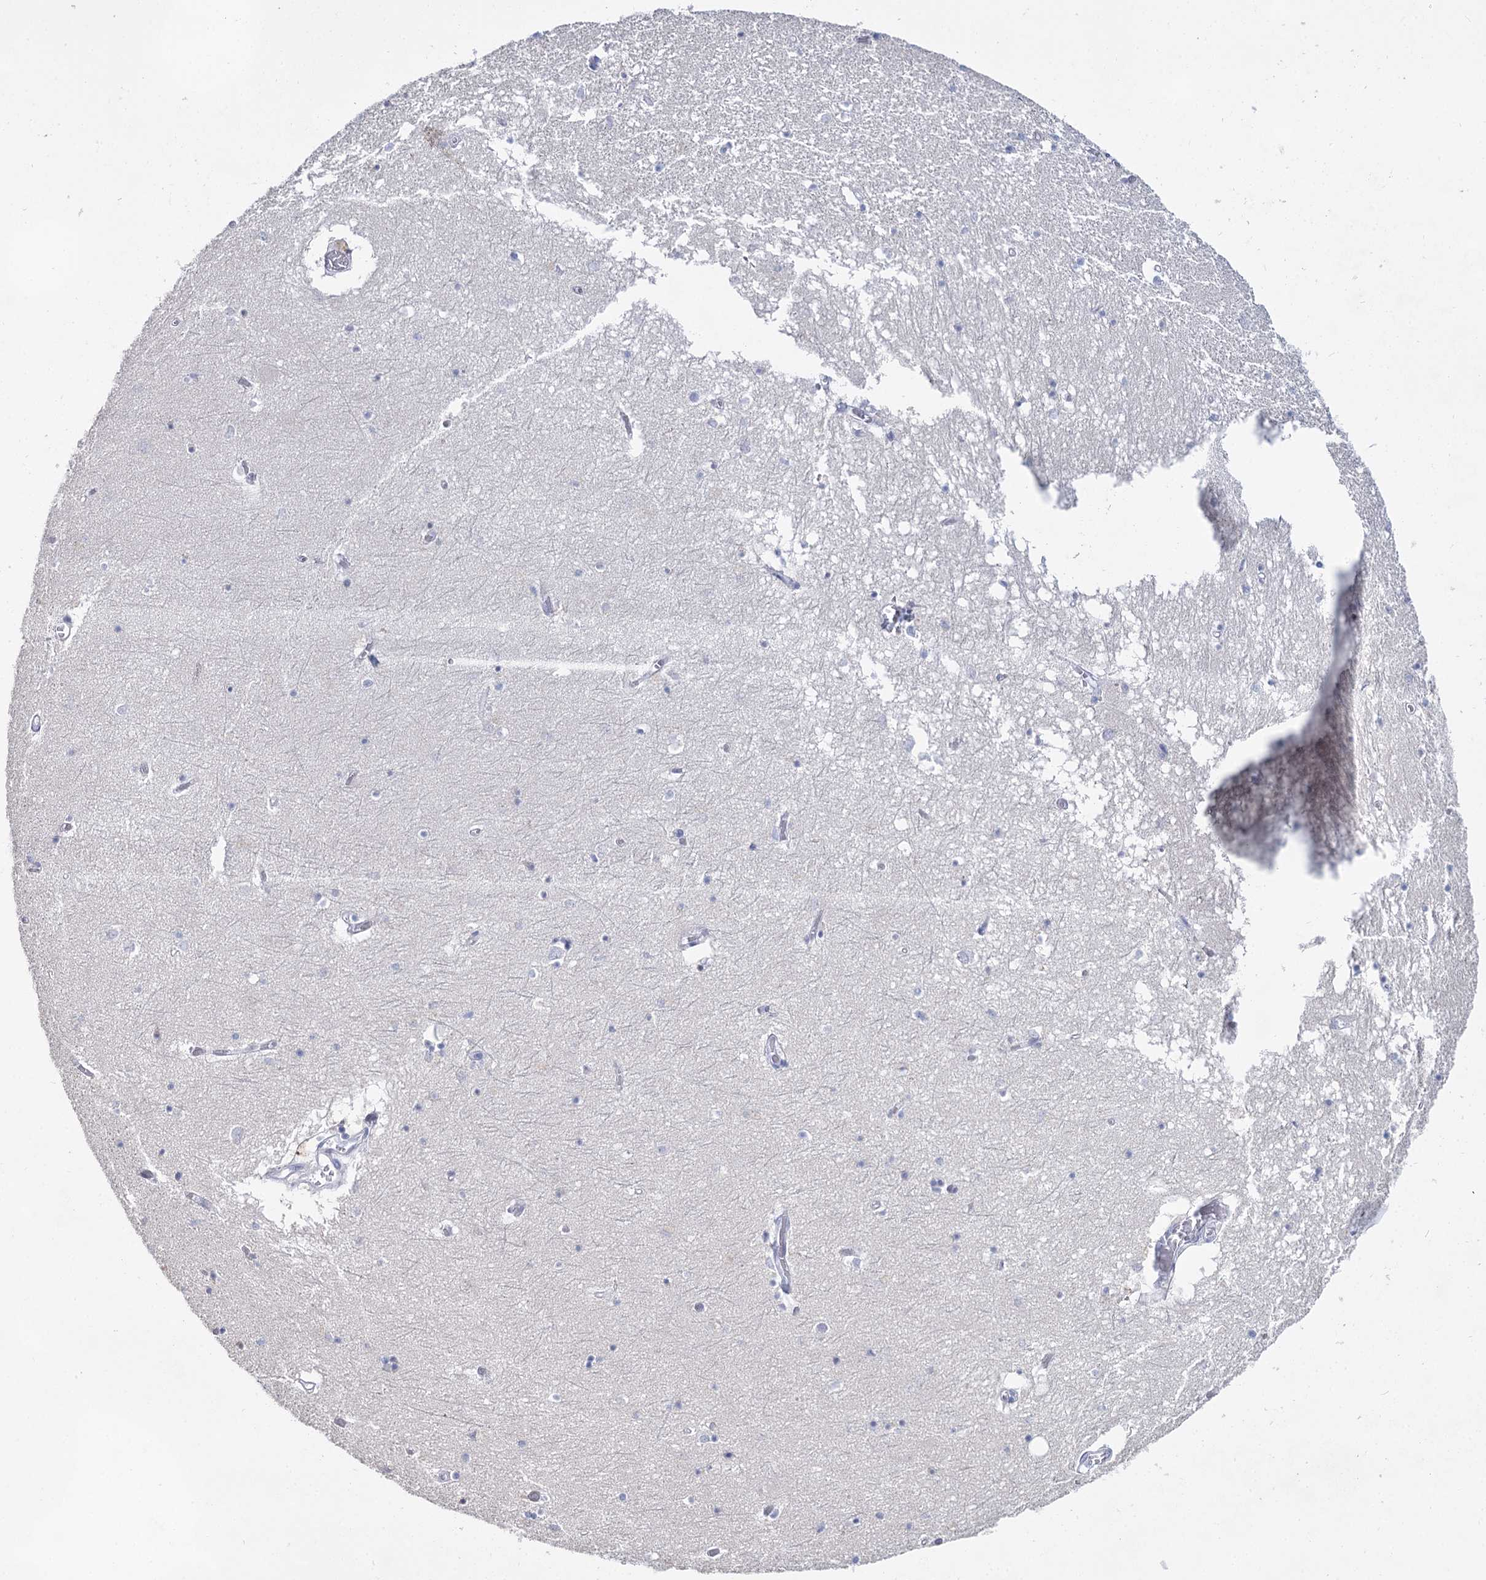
{"staining": {"intensity": "negative", "quantity": "none", "location": "none"}, "tissue": "hippocampus", "cell_type": "Glial cells", "image_type": "normal", "snomed": [{"axis": "morphology", "description": "Normal tissue, NOS"}, {"axis": "topography", "description": "Hippocampus"}], "caption": "This is an immunohistochemistry (IHC) image of normal human hippocampus. There is no staining in glial cells.", "gene": "SLC17A2", "patient": {"sex": "male", "age": 70}}